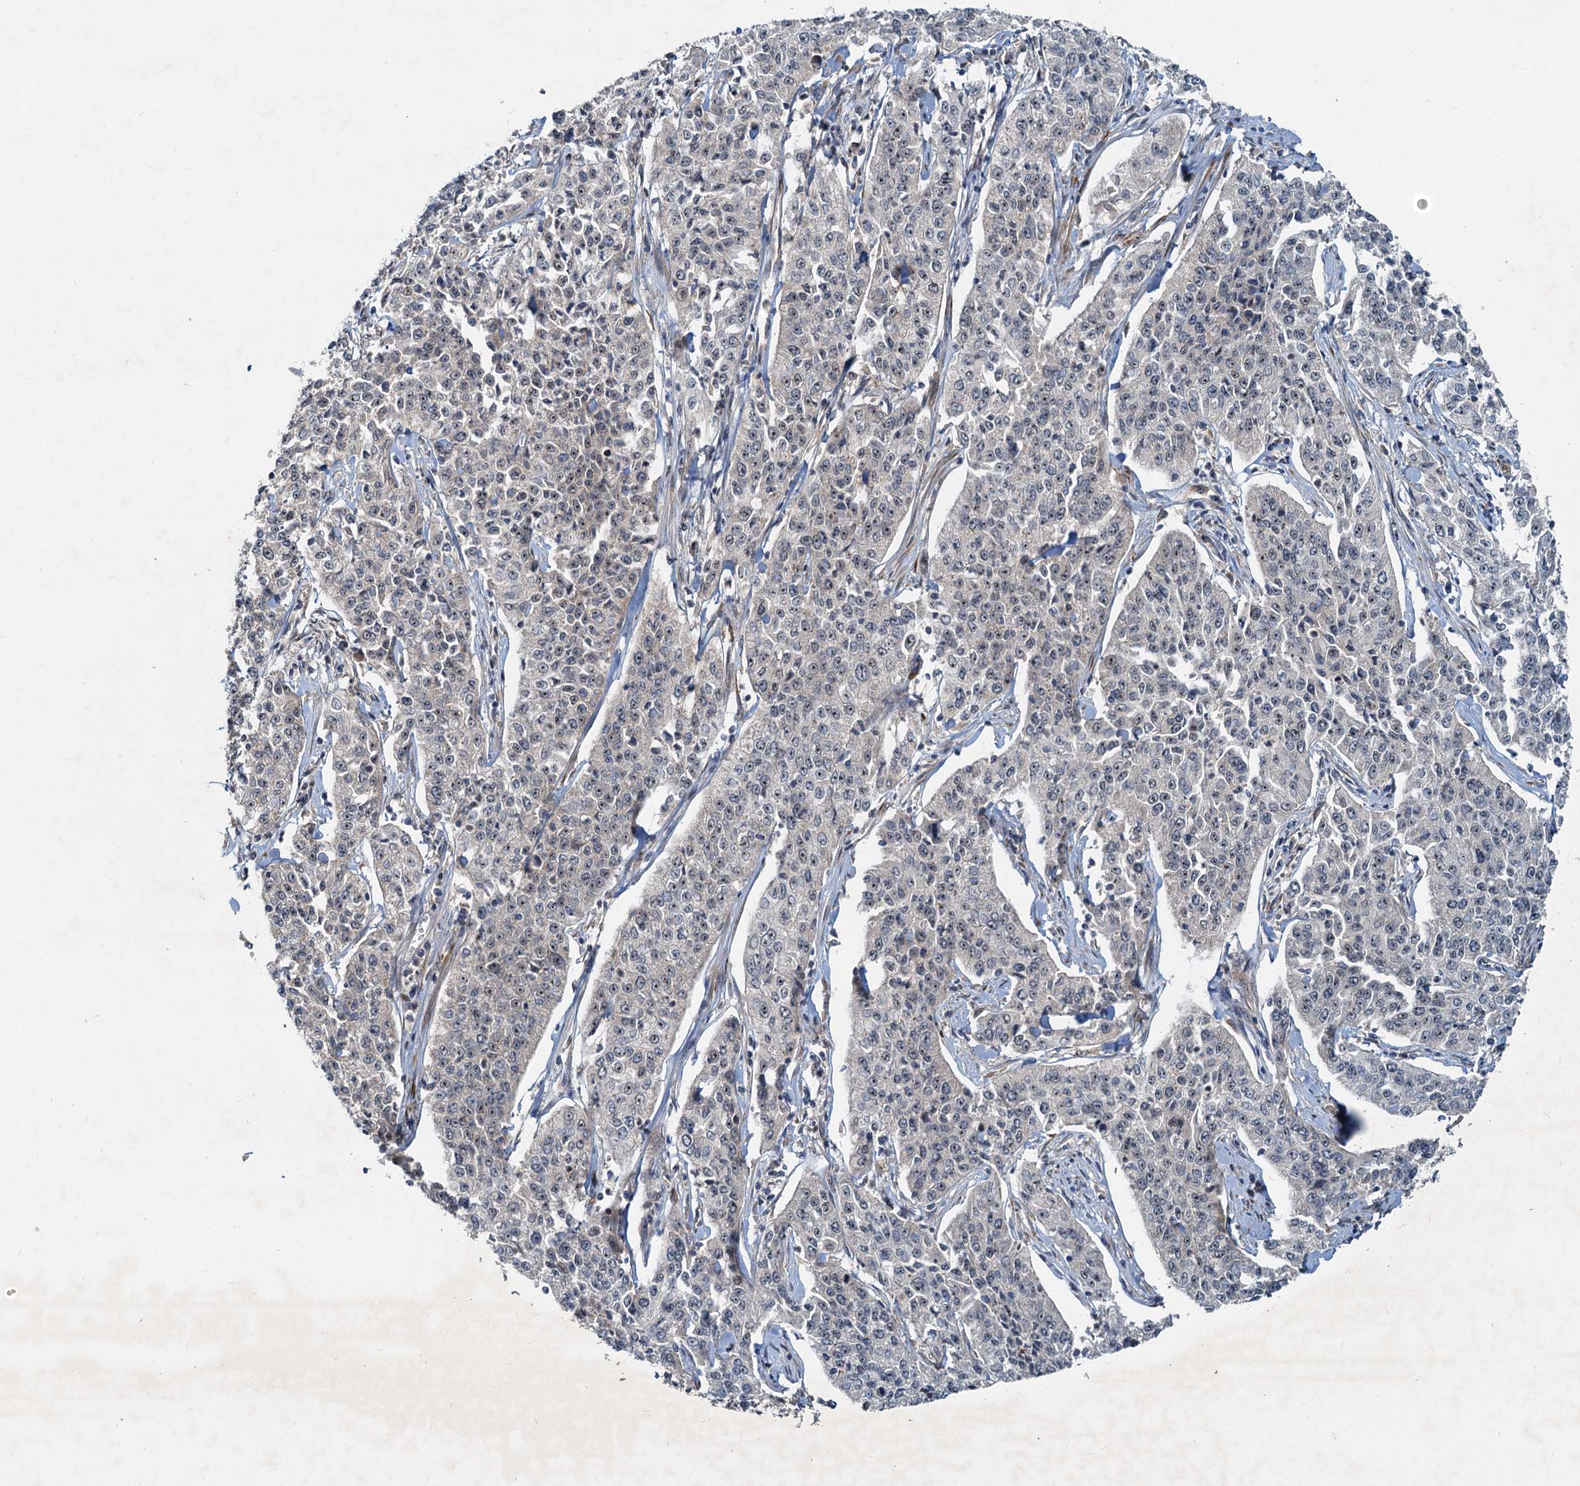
{"staining": {"intensity": "weak", "quantity": "<25%", "location": "cytoplasmic/membranous"}, "tissue": "cervical cancer", "cell_type": "Tumor cells", "image_type": "cancer", "snomed": [{"axis": "morphology", "description": "Squamous cell carcinoma, NOS"}, {"axis": "topography", "description": "Cervix"}], "caption": "Tumor cells are negative for brown protein staining in cervical squamous cell carcinoma. The staining was performed using DAB to visualize the protein expression in brown, while the nuclei were stained in blue with hematoxylin (Magnification: 20x).", "gene": "CEP68", "patient": {"sex": "female", "age": 35}}